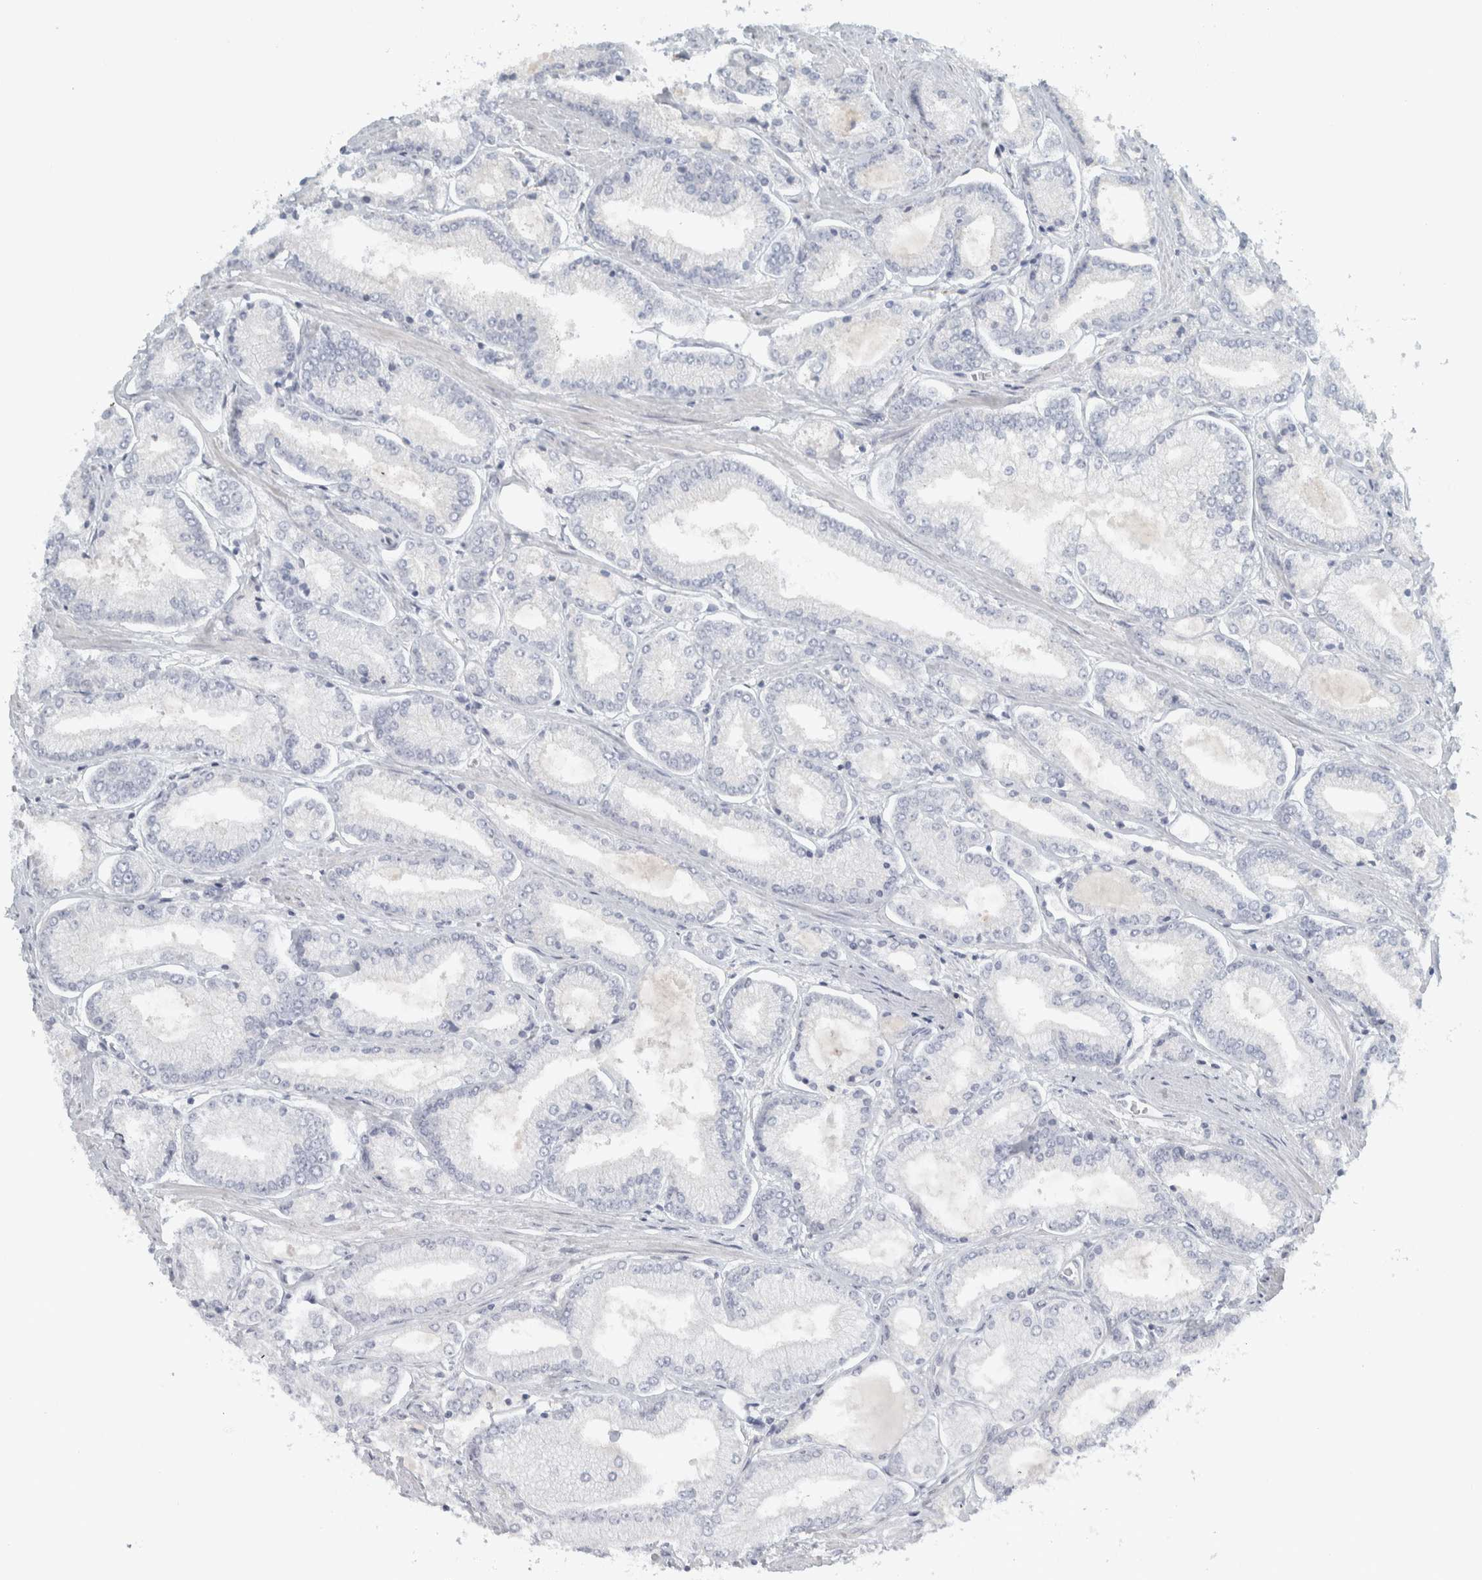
{"staining": {"intensity": "negative", "quantity": "none", "location": "none"}, "tissue": "prostate cancer", "cell_type": "Tumor cells", "image_type": "cancer", "snomed": [{"axis": "morphology", "description": "Adenocarcinoma, Low grade"}, {"axis": "topography", "description": "Prostate"}], "caption": "A histopathology image of human low-grade adenocarcinoma (prostate) is negative for staining in tumor cells. Nuclei are stained in blue.", "gene": "HGS", "patient": {"sex": "male", "age": 52}}